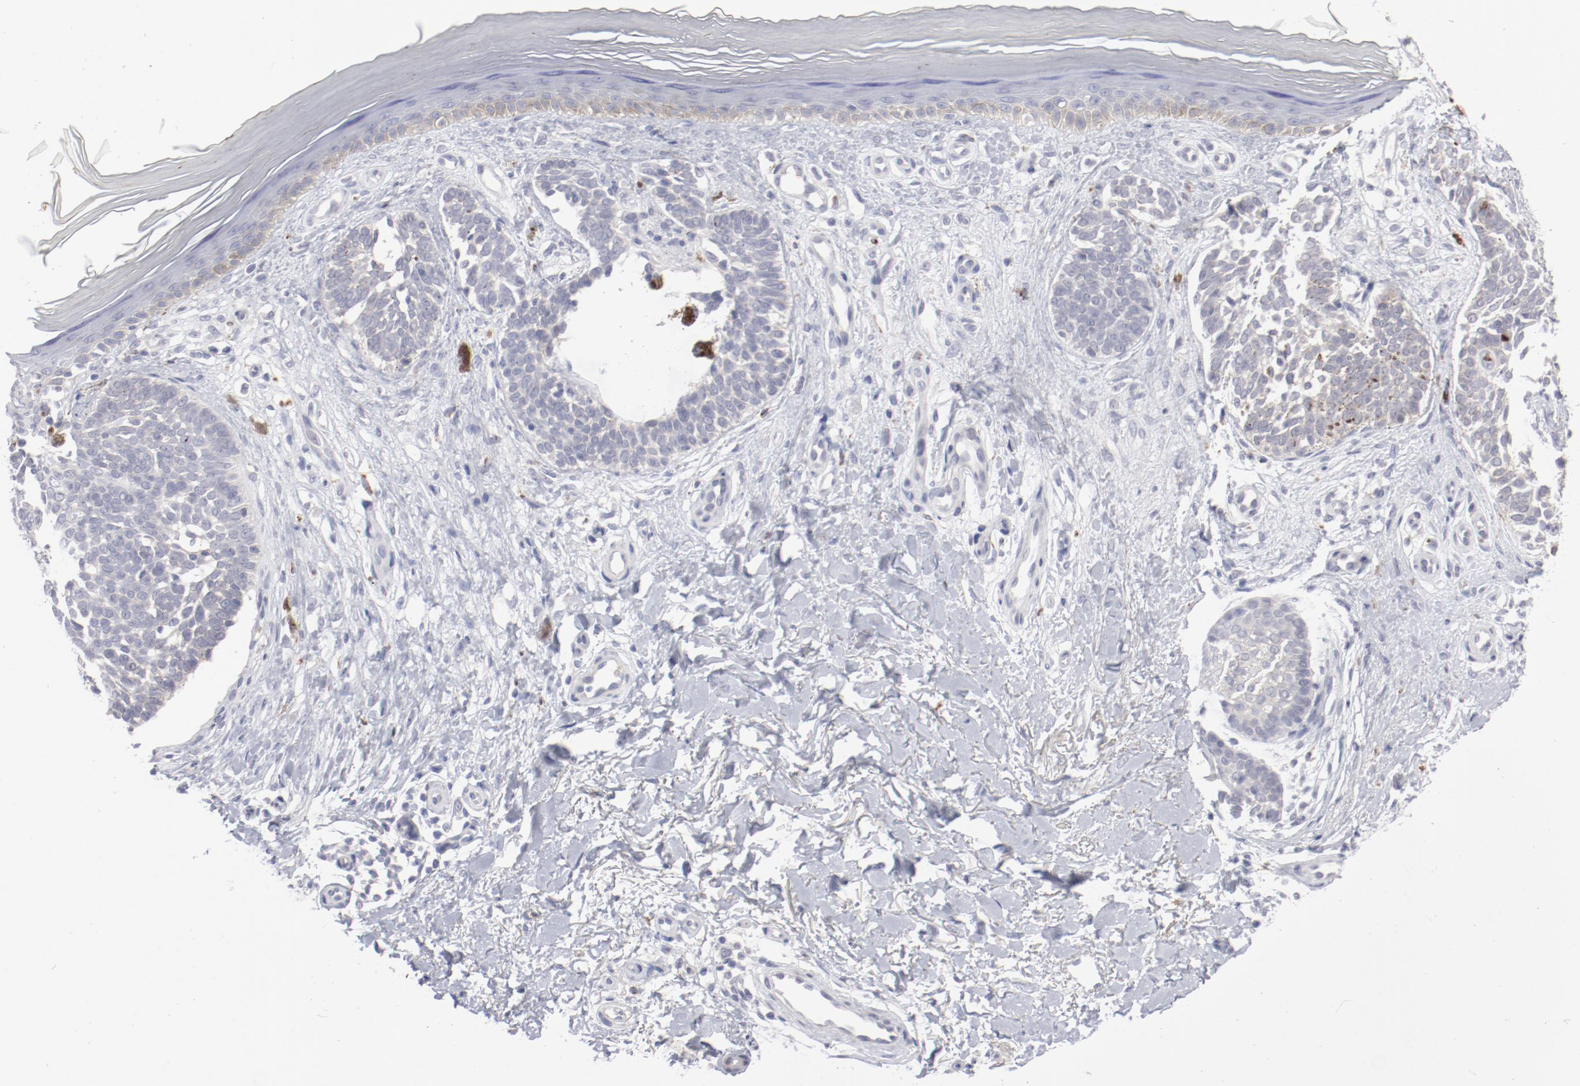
{"staining": {"intensity": "negative", "quantity": "none", "location": "none"}, "tissue": "skin cancer", "cell_type": "Tumor cells", "image_type": "cancer", "snomed": [{"axis": "morphology", "description": "Normal tissue, NOS"}, {"axis": "morphology", "description": "Basal cell carcinoma"}, {"axis": "topography", "description": "Skin"}], "caption": "Immunohistochemical staining of human skin cancer demonstrates no significant expression in tumor cells.", "gene": "SH3BGR", "patient": {"sex": "female", "age": 58}}